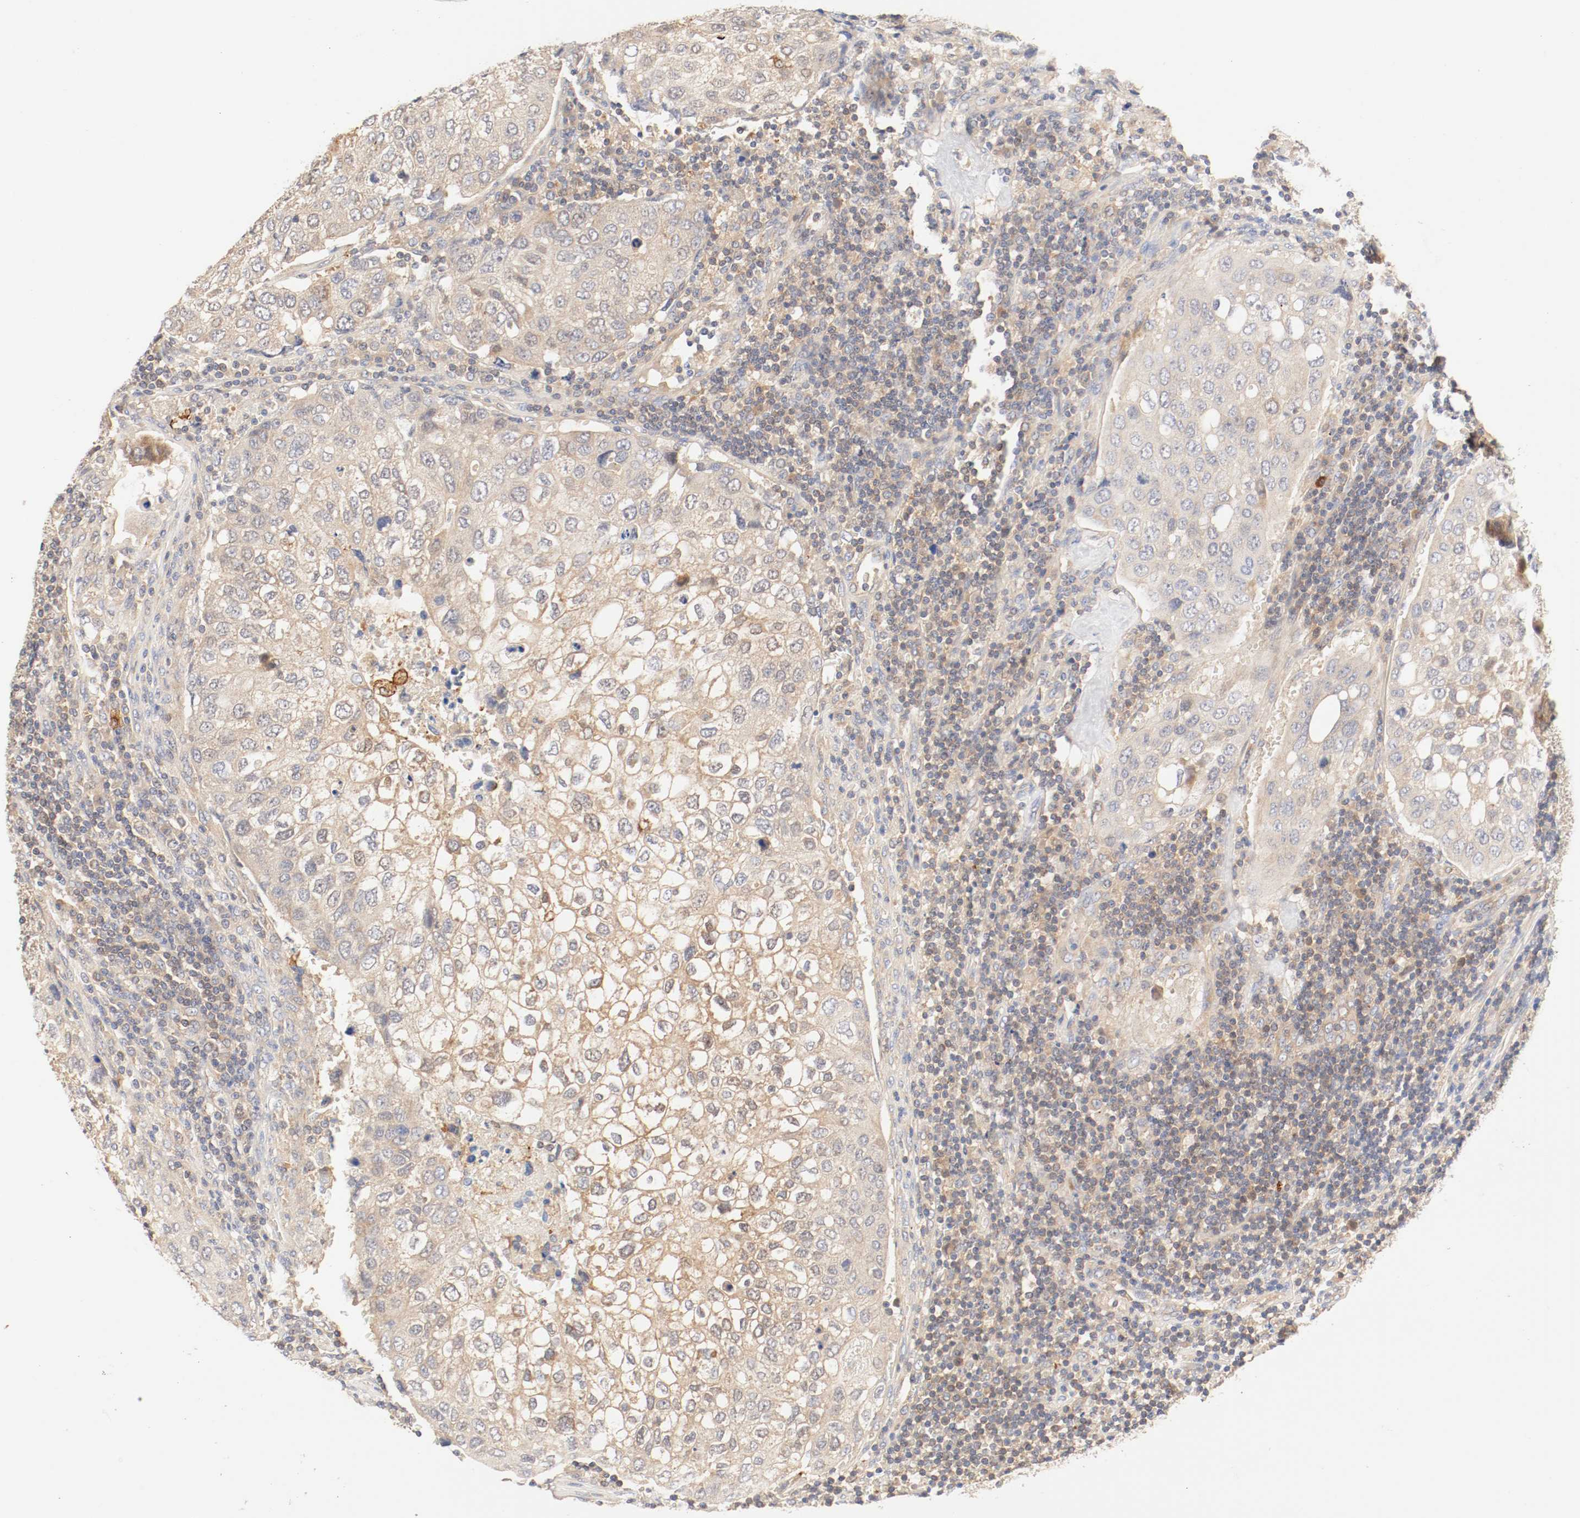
{"staining": {"intensity": "moderate", "quantity": "25%-75%", "location": "cytoplasmic/membranous"}, "tissue": "urothelial cancer", "cell_type": "Tumor cells", "image_type": "cancer", "snomed": [{"axis": "morphology", "description": "Urothelial carcinoma, High grade"}, {"axis": "topography", "description": "Lymph node"}, {"axis": "topography", "description": "Urinary bladder"}], "caption": "Urothelial cancer stained with IHC shows moderate cytoplasmic/membranous expression in approximately 25%-75% of tumor cells.", "gene": "GIT1", "patient": {"sex": "male", "age": 51}}